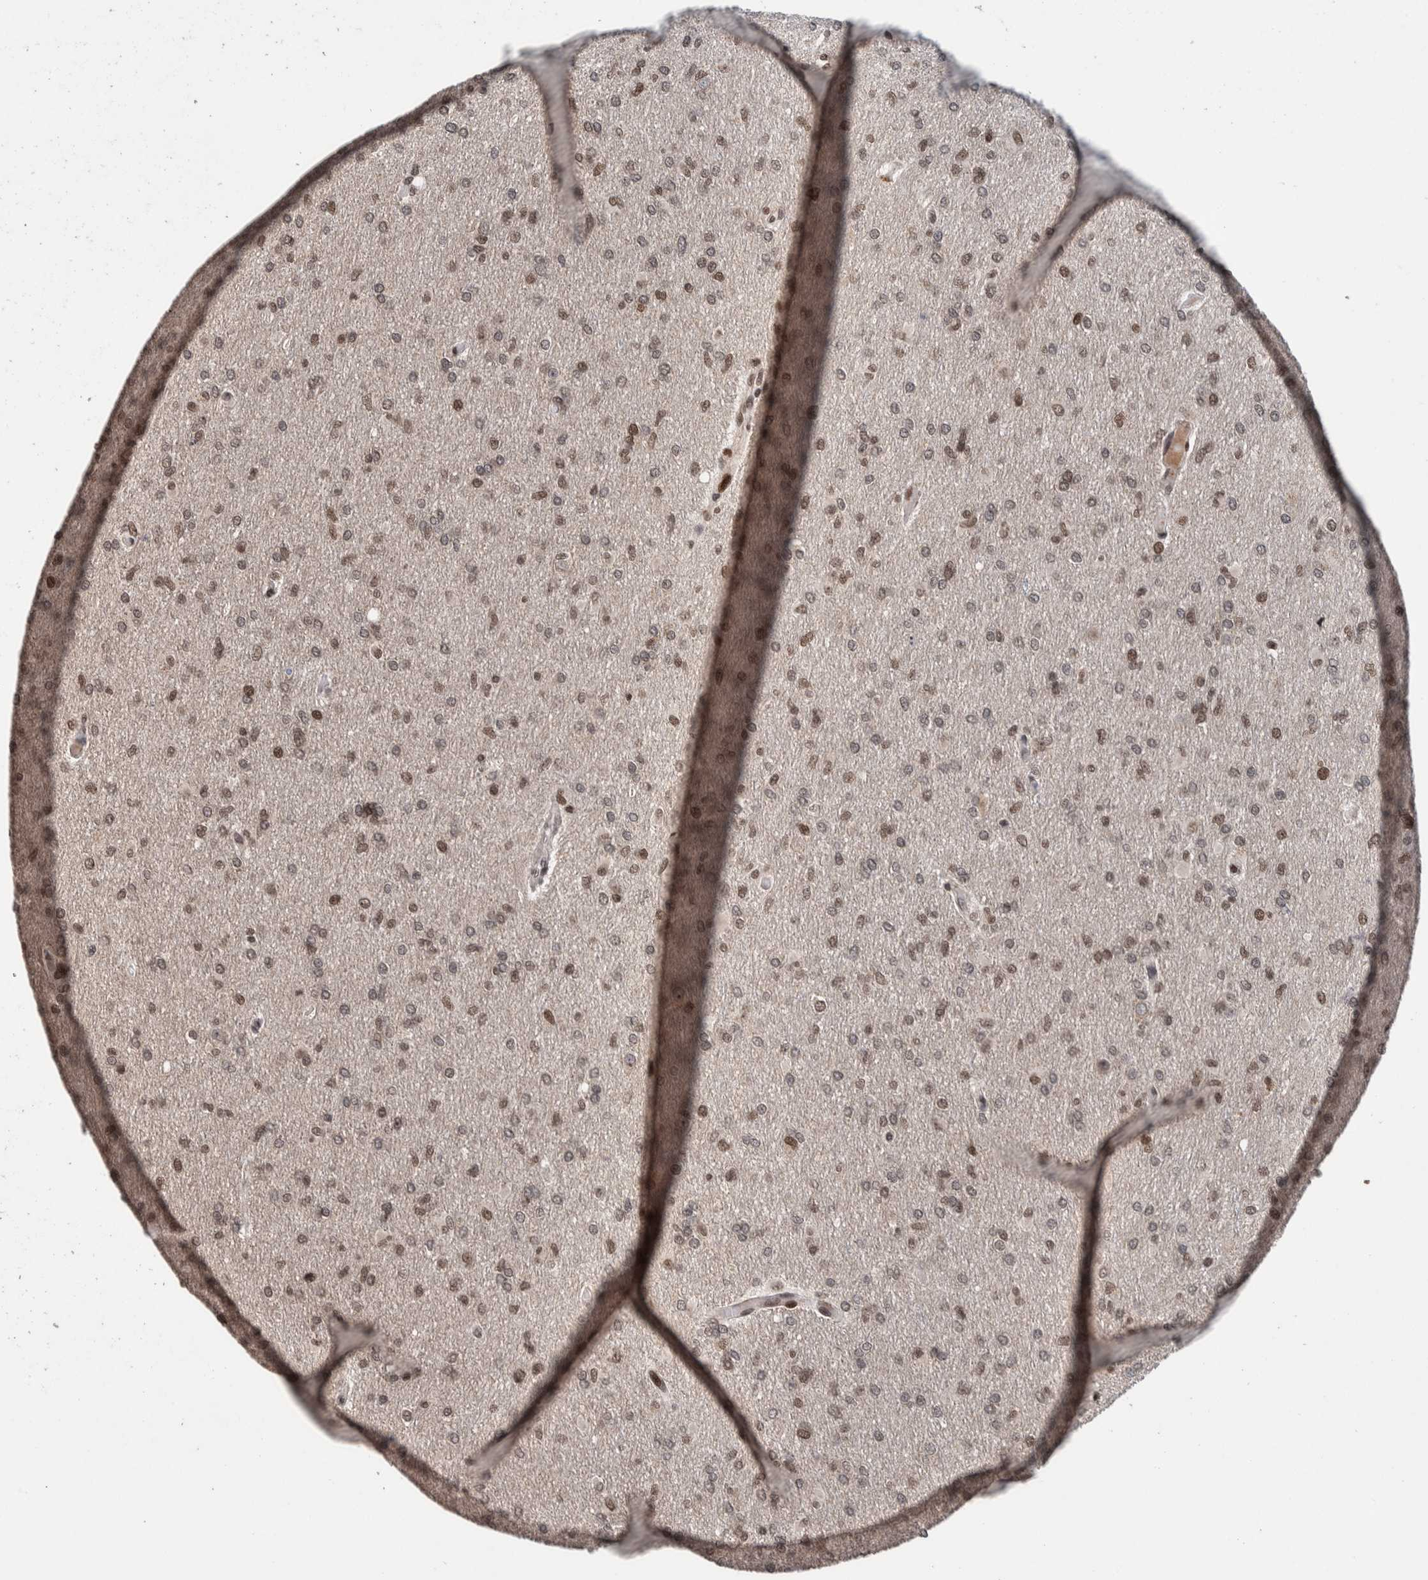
{"staining": {"intensity": "weak", "quantity": "25%-75%", "location": "nuclear"}, "tissue": "glioma", "cell_type": "Tumor cells", "image_type": "cancer", "snomed": [{"axis": "morphology", "description": "Glioma, malignant, High grade"}, {"axis": "topography", "description": "Cerebral cortex"}], "caption": "Brown immunohistochemical staining in glioma exhibits weak nuclear staining in about 25%-75% of tumor cells. Nuclei are stained in blue.", "gene": "CHD4", "patient": {"sex": "female", "age": 36}}